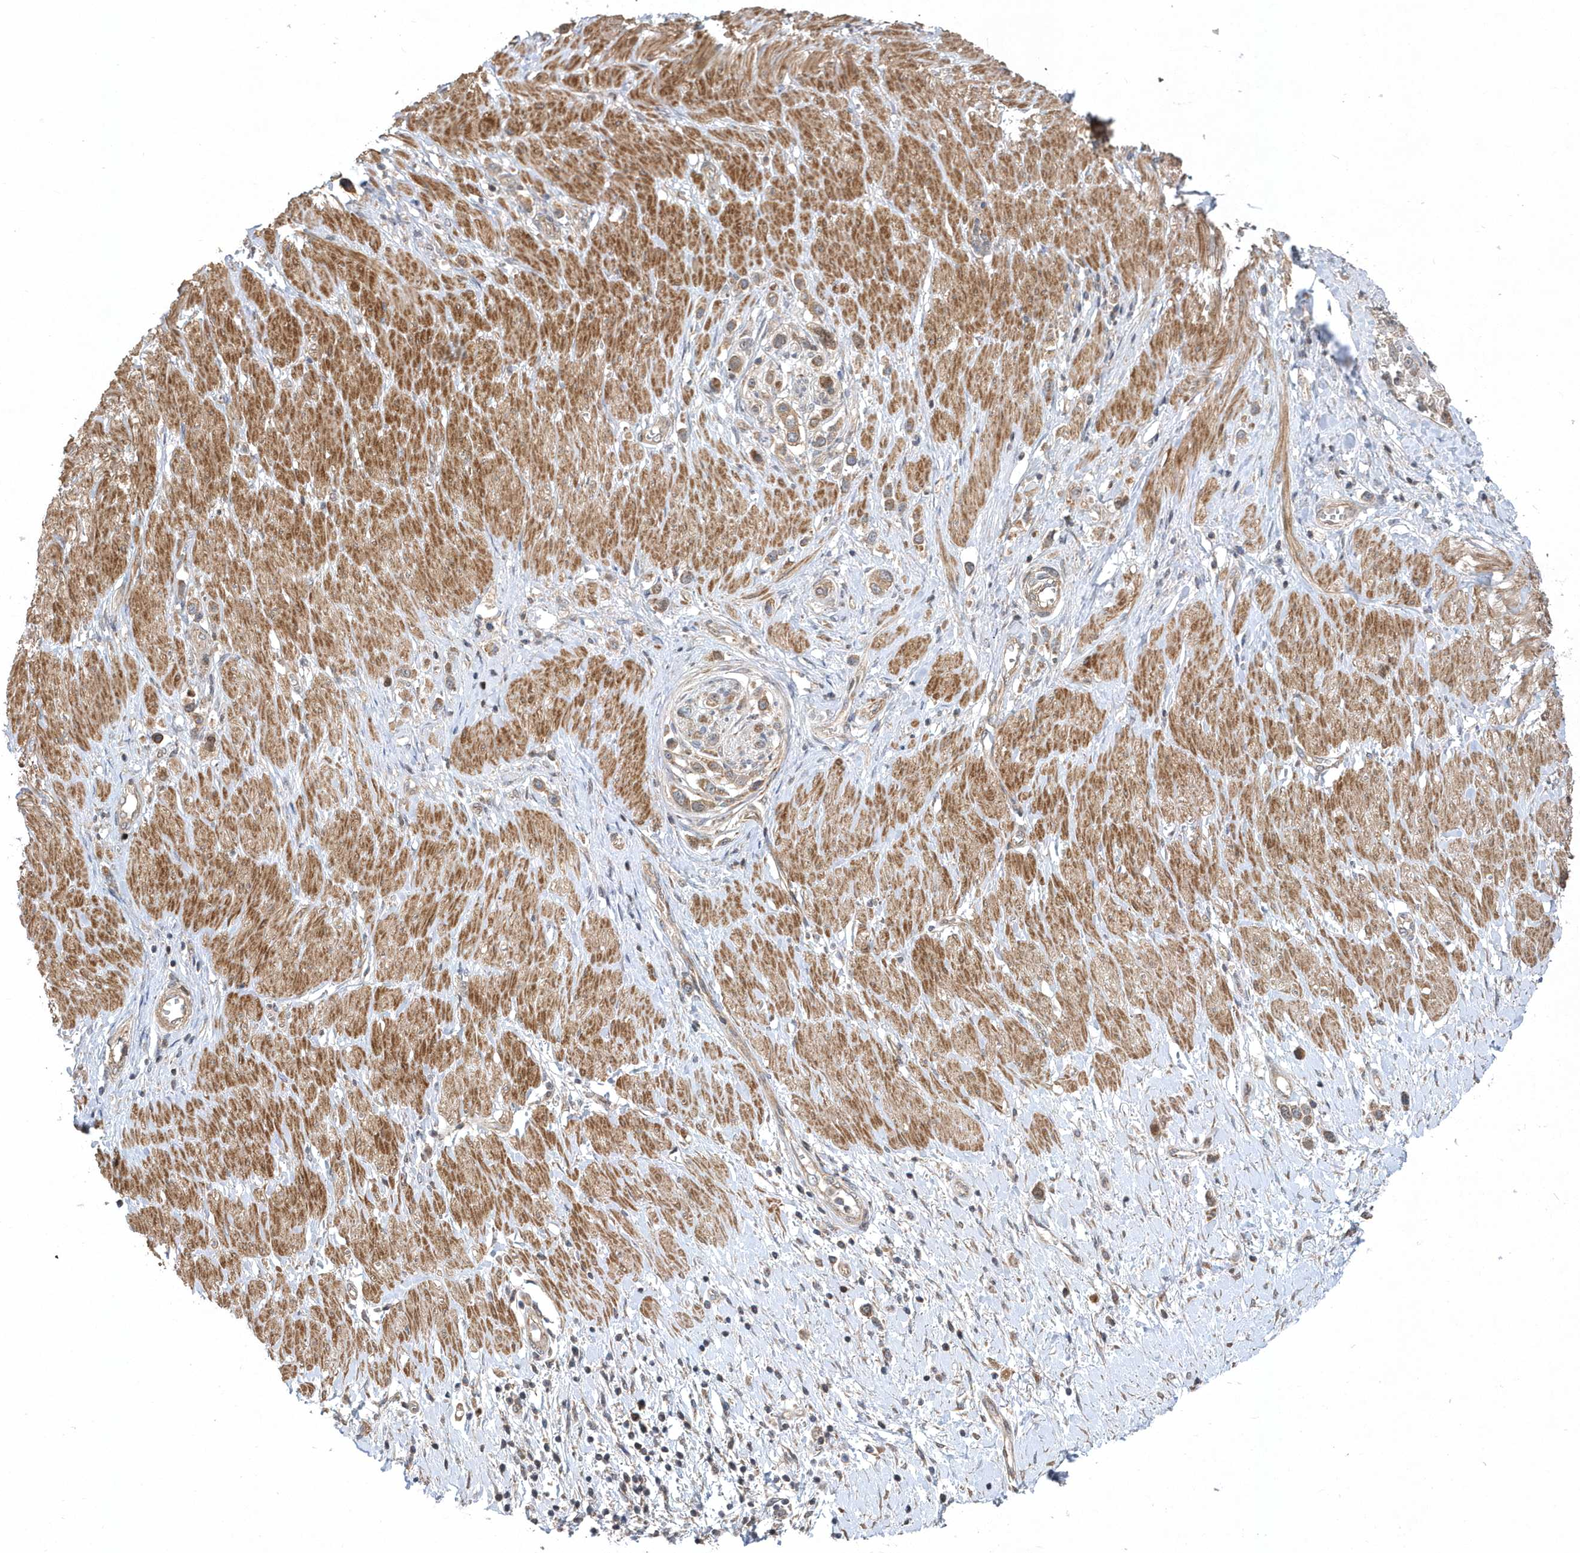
{"staining": {"intensity": "moderate", "quantity": ">75%", "location": "cytoplasmic/membranous"}, "tissue": "stomach cancer", "cell_type": "Tumor cells", "image_type": "cancer", "snomed": [{"axis": "morphology", "description": "Normal tissue, NOS"}, {"axis": "morphology", "description": "Adenocarcinoma, NOS"}, {"axis": "topography", "description": "Stomach, upper"}, {"axis": "topography", "description": "Stomach"}], "caption": "A brown stain labels moderate cytoplasmic/membranous positivity of a protein in human adenocarcinoma (stomach) tumor cells. (Stains: DAB in brown, nuclei in blue, Microscopy: brightfield microscopy at high magnification).", "gene": "MXI1", "patient": {"sex": "female", "age": 65}}